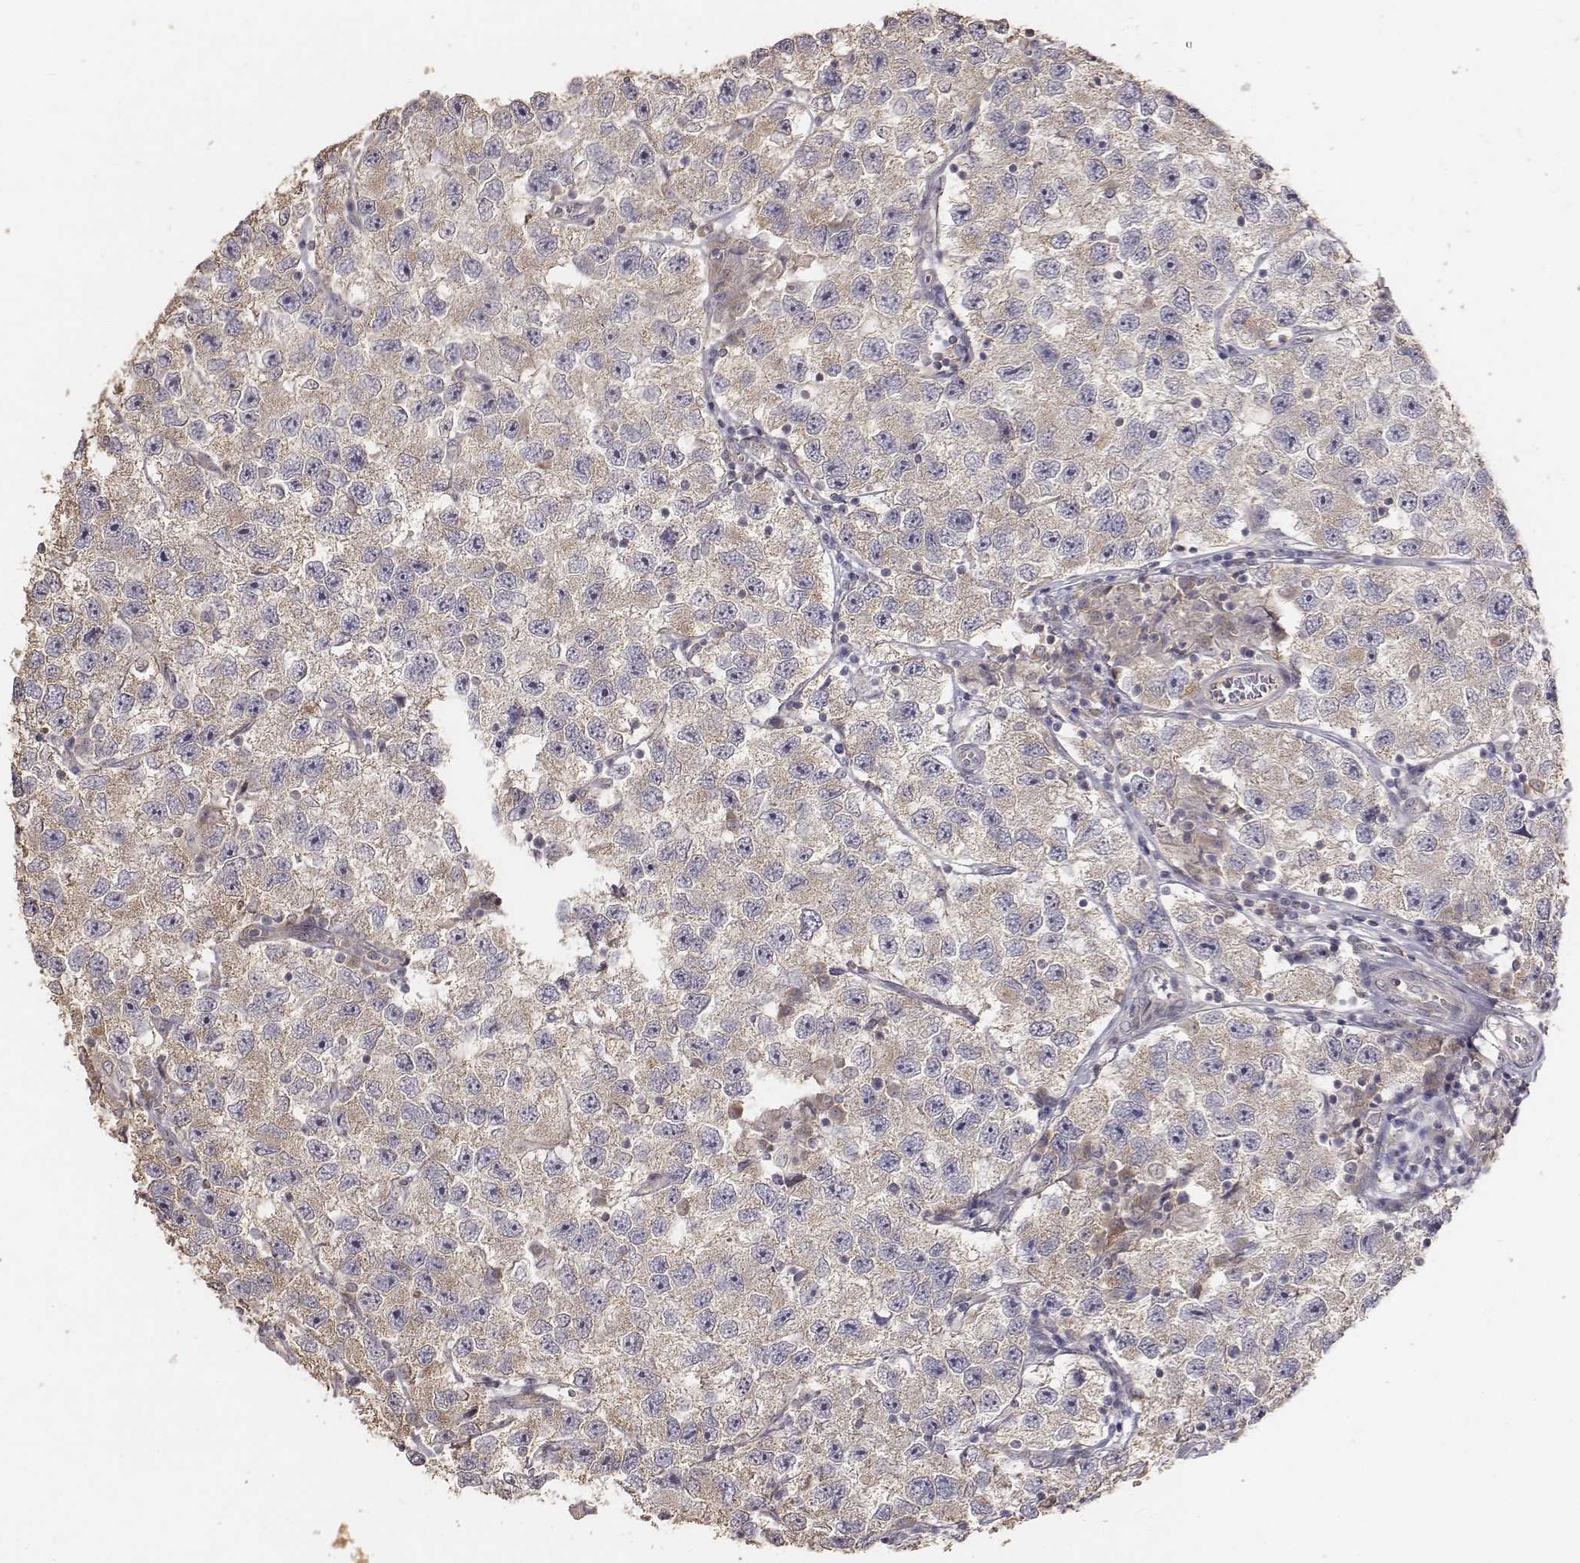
{"staining": {"intensity": "weak", "quantity": ">75%", "location": "cytoplasmic/membranous"}, "tissue": "testis cancer", "cell_type": "Tumor cells", "image_type": "cancer", "snomed": [{"axis": "morphology", "description": "Seminoma, NOS"}, {"axis": "topography", "description": "Testis"}], "caption": "Immunohistochemistry photomicrograph of testis cancer stained for a protein (brown), which exhibits low levels of weak cytoplasmic/membranous positivity in approximately >75% of tumor cells.", "gene": "AP1B1", "patient": {"sex": "male", "age": 26}}